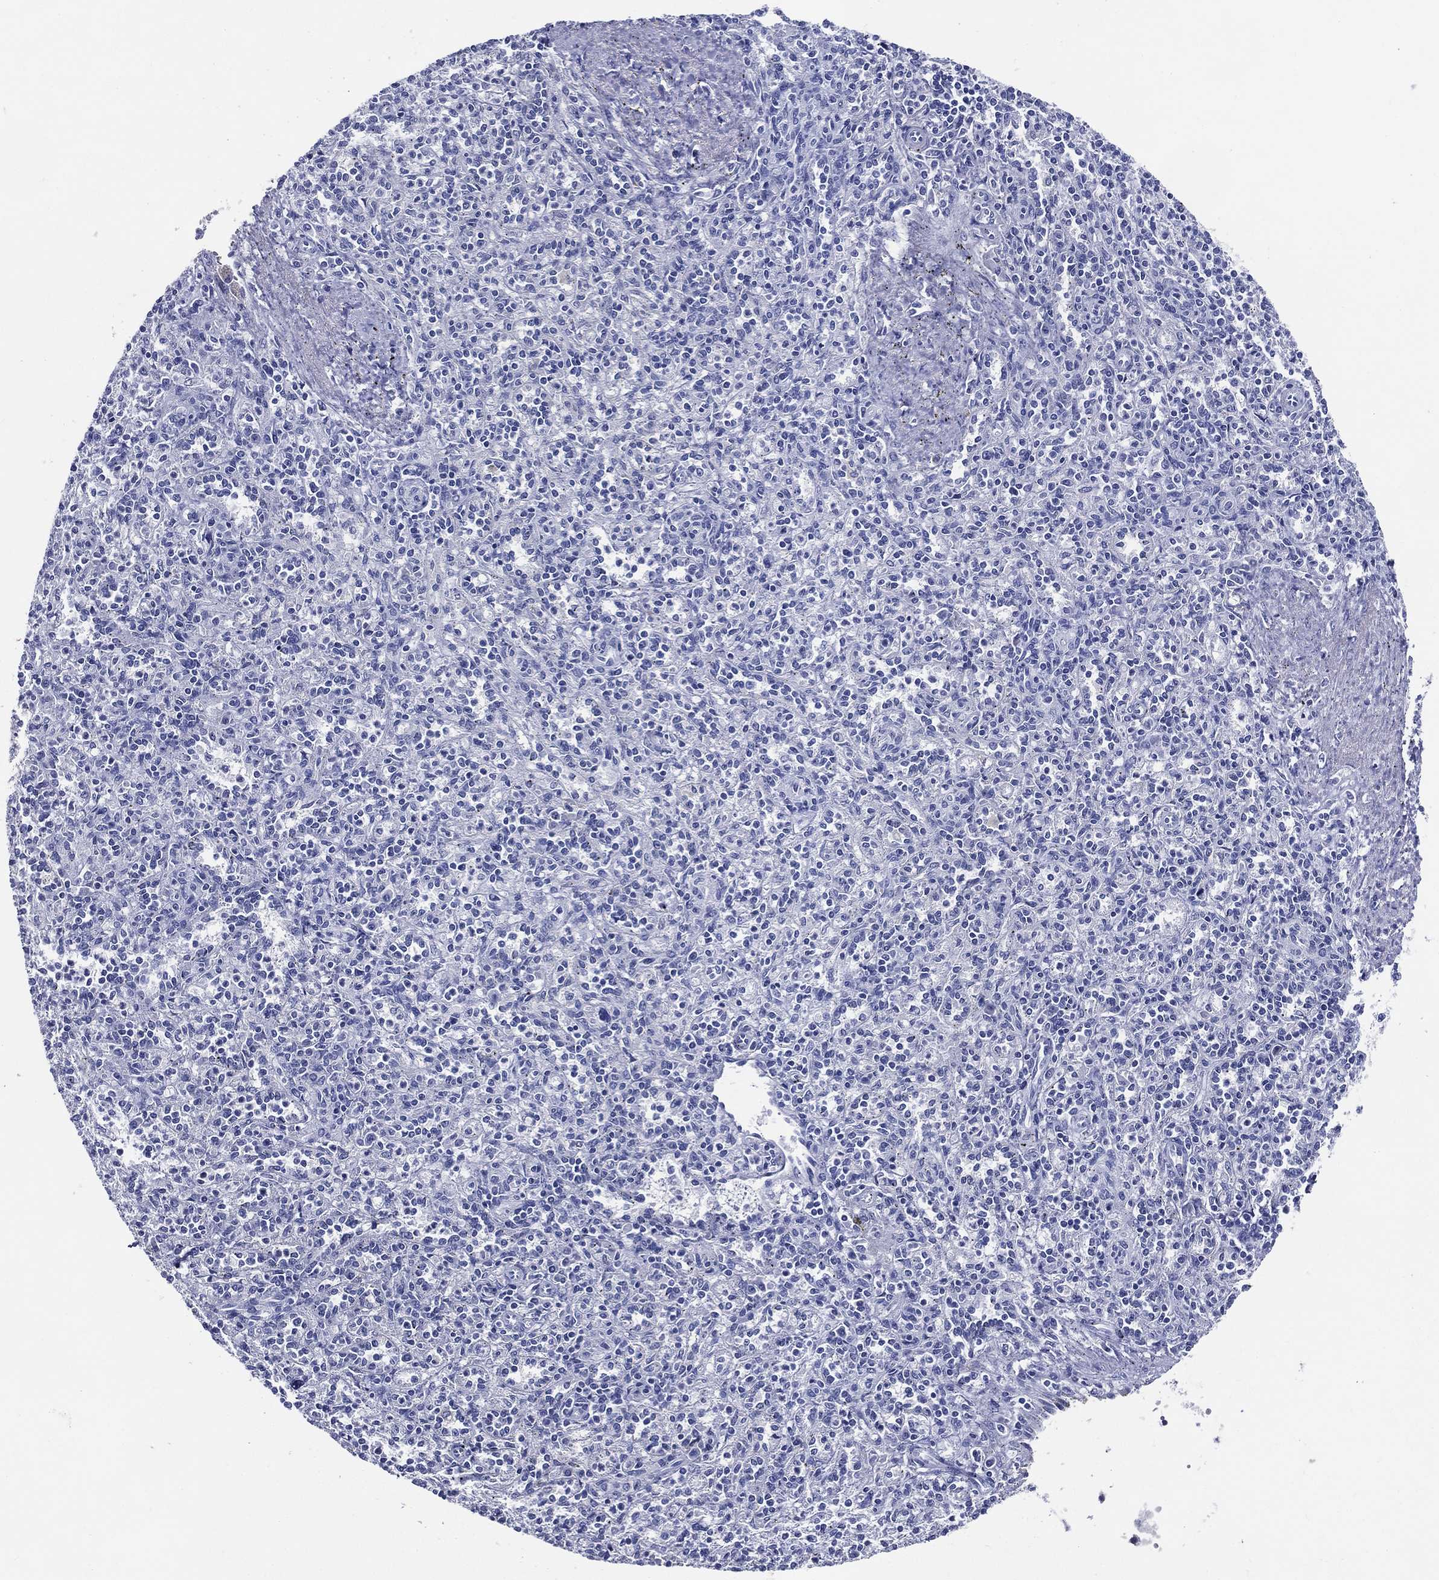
{"staining": {"intensity": "negative", "quantity": "none", "location": "none"}, "tissue": "spleen", "cell_type": "Cells in red pulp", "image_type": "normal", "snomed": [{"axis": "morphology", "description": "Normal tissue, NOS"}, {"axis": "topography", "description": "Spleen"}], "caption": "Unremarkable spleen was stained to show a protein in brown. There is no significant staining in cells in red pulp. (DAB (3,3'-diaminobenzidine) immunohistochemistry (IHC) with hematoxylin counter stain).", "gene": "ACE2", "patient": {"sex": "male", "age": 69}}